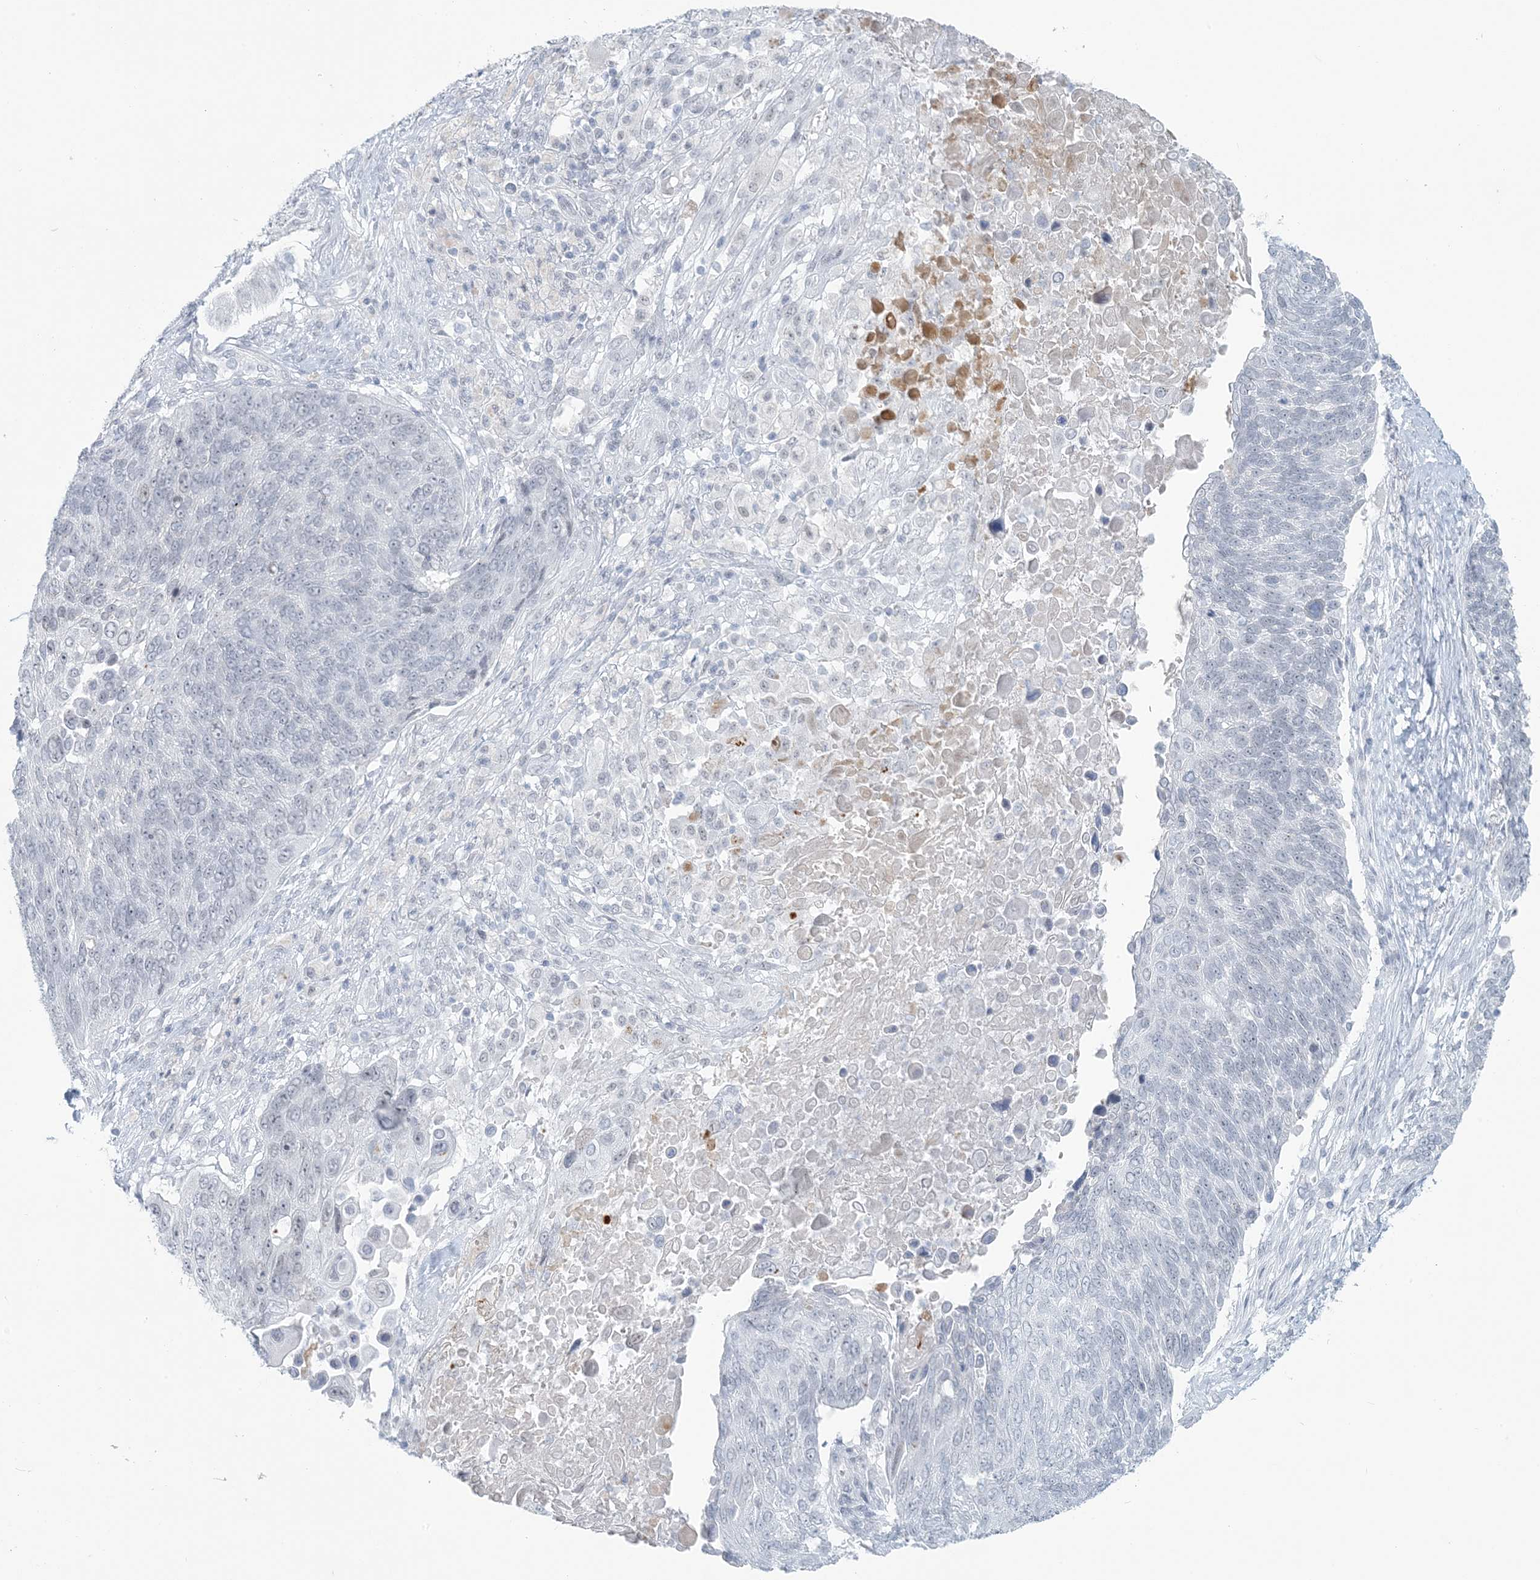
{"staining": {"intensity": "negative", "quantity": "none", "location": "none"}, "tissue": "lung cancer", "cell_type": "Tumor cells", "image_type": "cancer", "snomed": [{"axis": "morphology", "description": "Squamous cell carcinoma, NOS"}, {"axis": "topography", "description": "Lung"}], "caption": "There is no significant staining in tumor cells of lung squamous cell carcinoma.", "gene": "SCML1", "patient": {"sex": "male", "age": 66}}